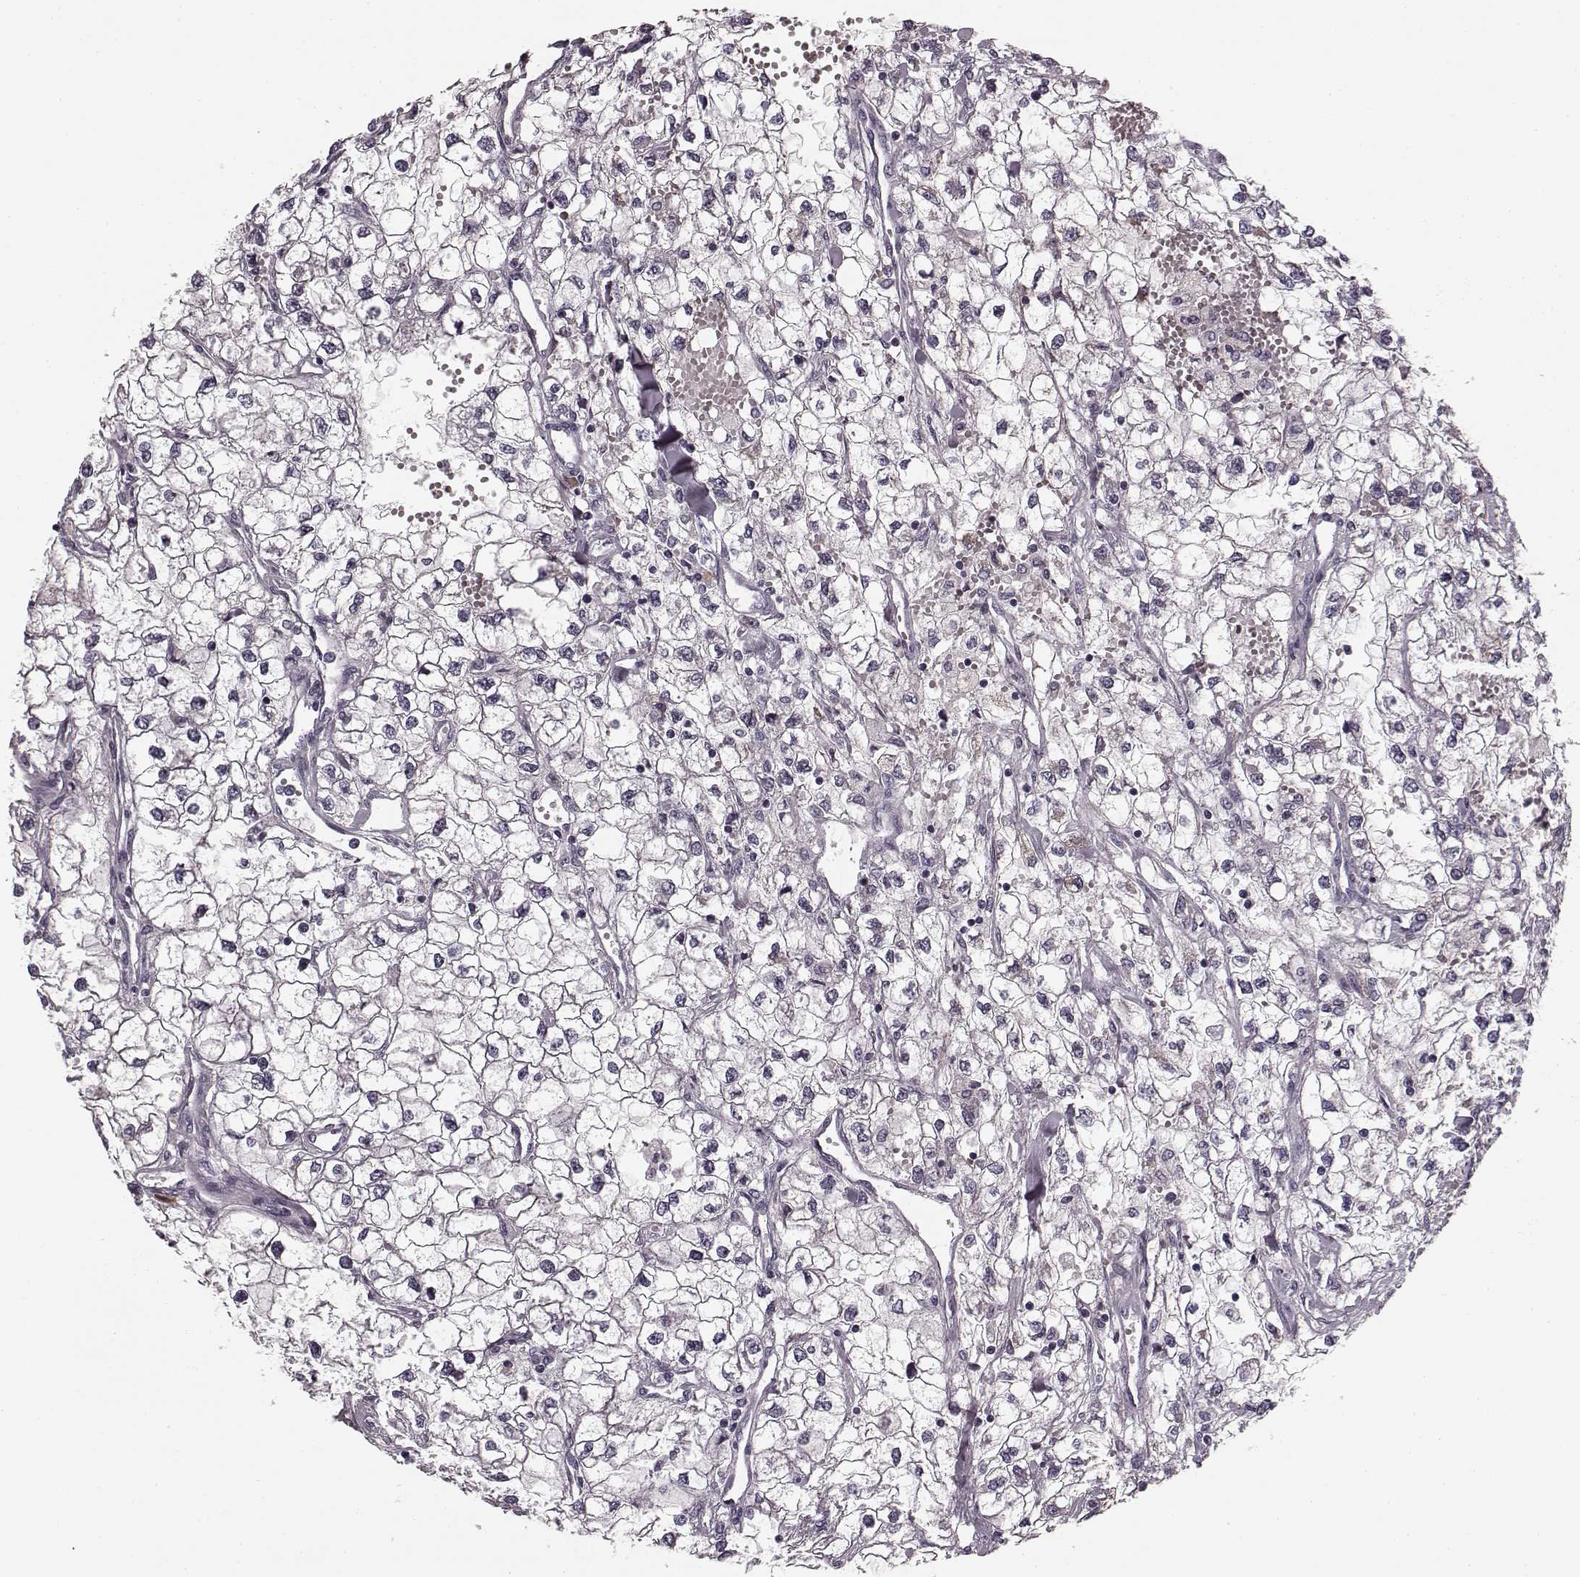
{"staining": {"intensity": "negative", "quantity": "none", "location": "none"}, "tissue": "renal cancer", "cell_type": "Tumor cells", "image_type": "cancer", "snomed": [{"axis": "morphology", "description": "Adenocarcinoma, NOS"}, {"axis": "topography", "description": "Kidney"}], "caption": "DAB (3,3'-diaminobenzidine) immunohistochemical staining of human renal cancer reveals no significant positivity in tumor cells.", "gene": "FAM234B", "patient": {"sex": "male", "age": 59}}